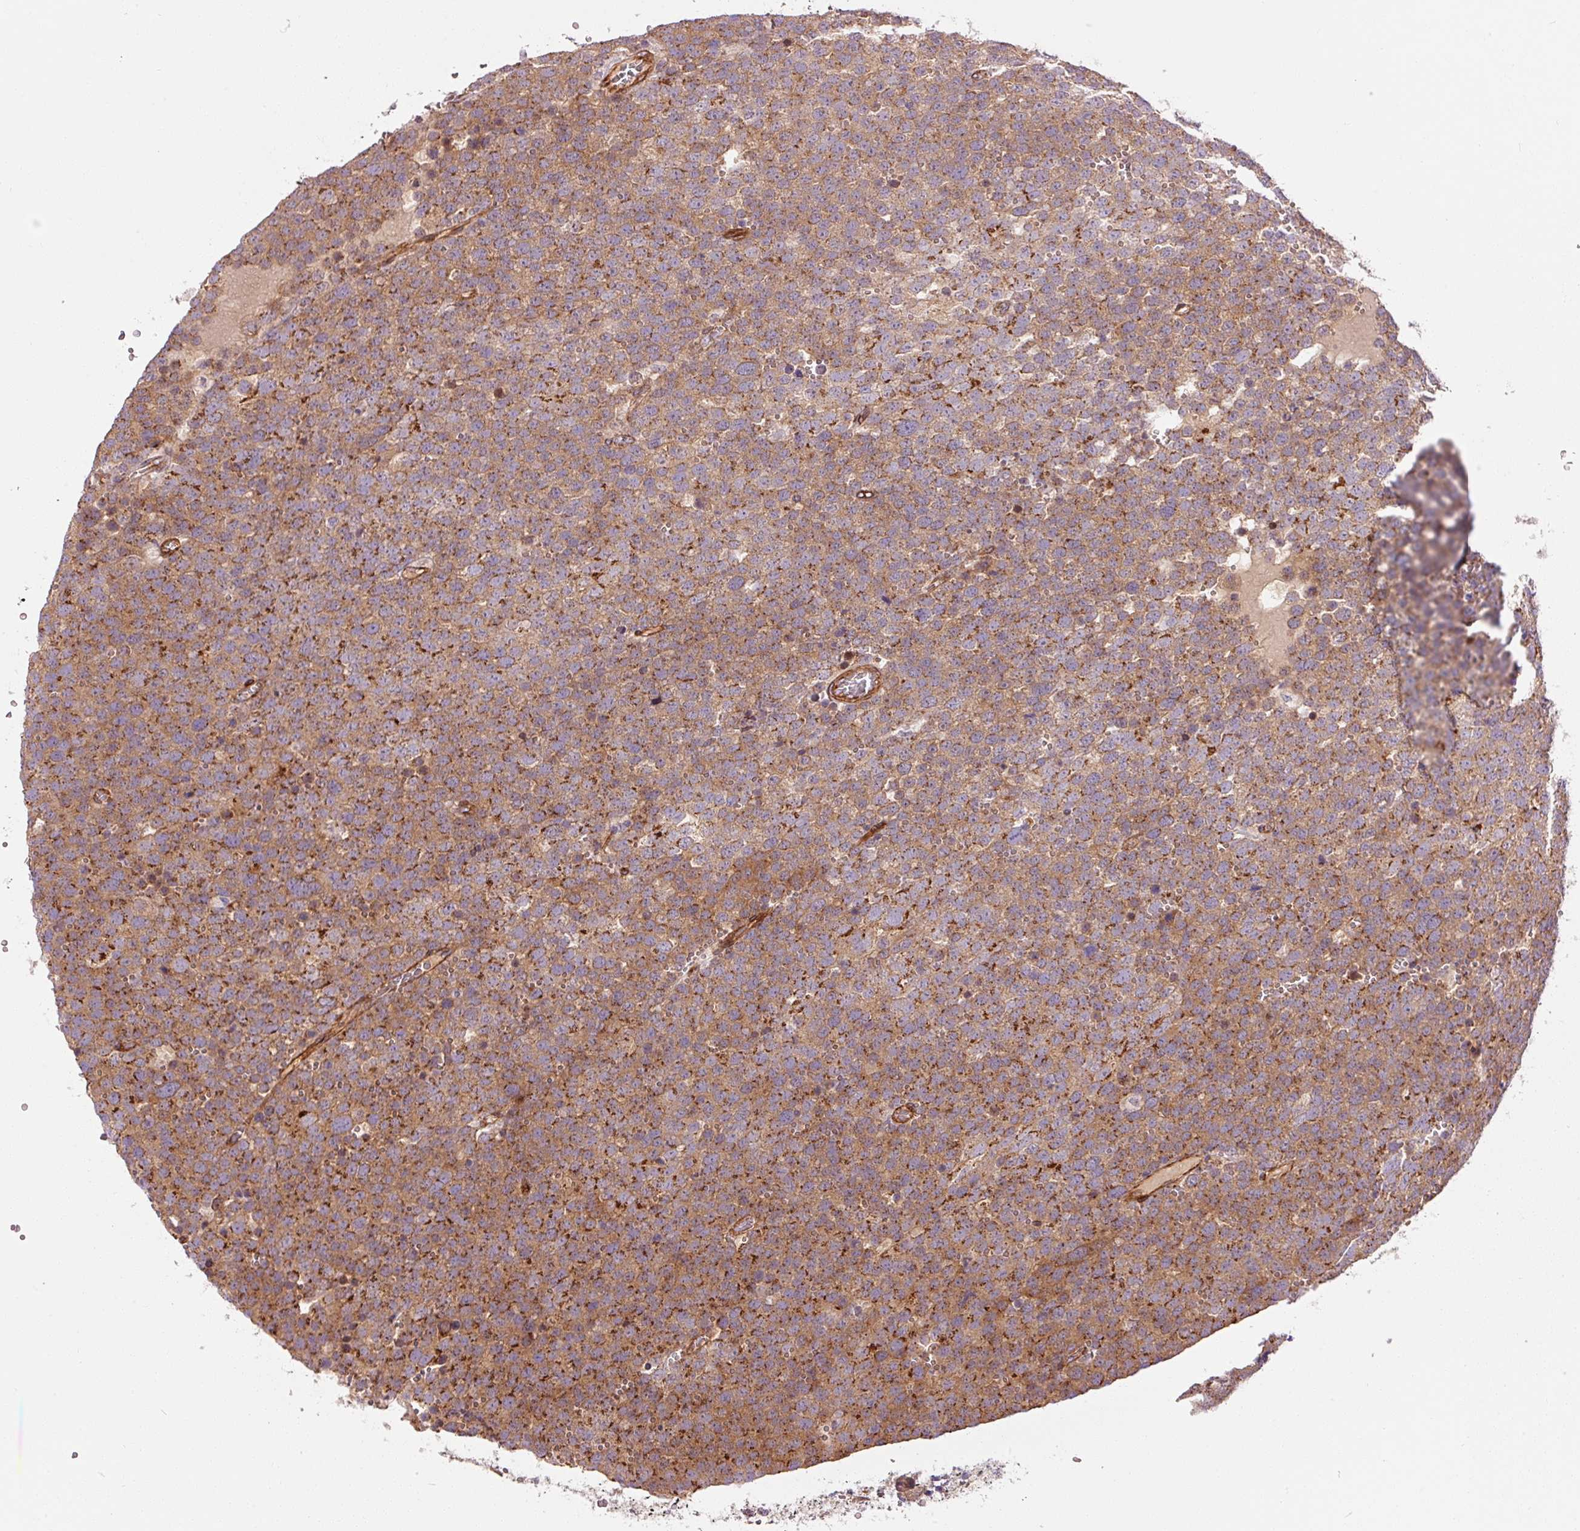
{"staining": {"intensity": "moderate", "quantity": ">75%", "location": "cytoplasmic/membranous"}, "tissue": "testis cancer", "cell_type": "Tumor cells", "image_type": "cancer", "snomed": [{"axis": "morphology", "description": "Seminoma, NOS"}, {"axis": "topography", "description": "Testis"}], "caption": "An immunohistochemistry micrograph of tumor tissue is shown. Protein staining in brown highlights moderate cytoplasmic/membranous positivity in testis seminoma within tumor cells.", "gene": "PPP1R14B", "patient": {"sex": "male", "age": 71}}